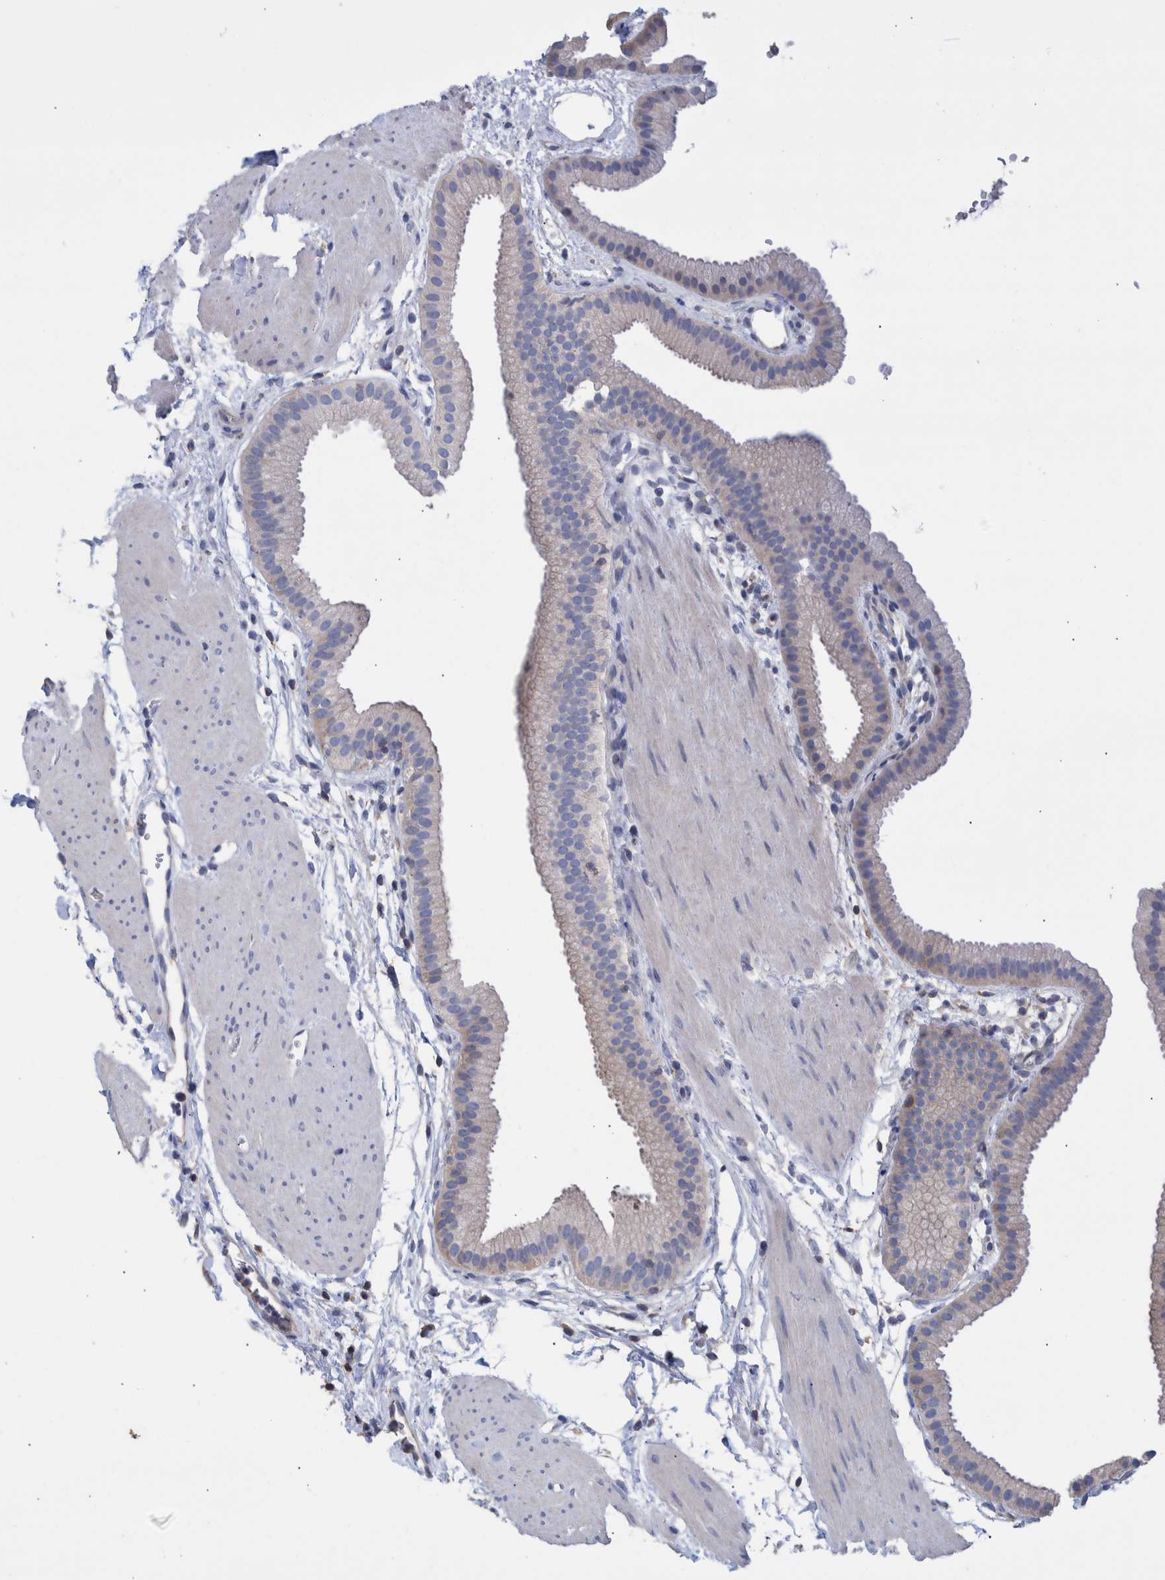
{"staining": {"intensity": "negative", "quantity": "none", "location": "none"}, "tissue": "gallbladder", "cell_type": "Glandular cells", "image_type": "normal", "snomed": [{"axis": "morphology", "description": "Normal tissue, NOS"}, {"axis": "topography", "description": "Gallbladder"}], "caption": "The histopathology image exhibits no significant staining in glandular cells of gallbladder.", "gene": "PPP3CC", "patient": {"sex": "female", "age": 64}}